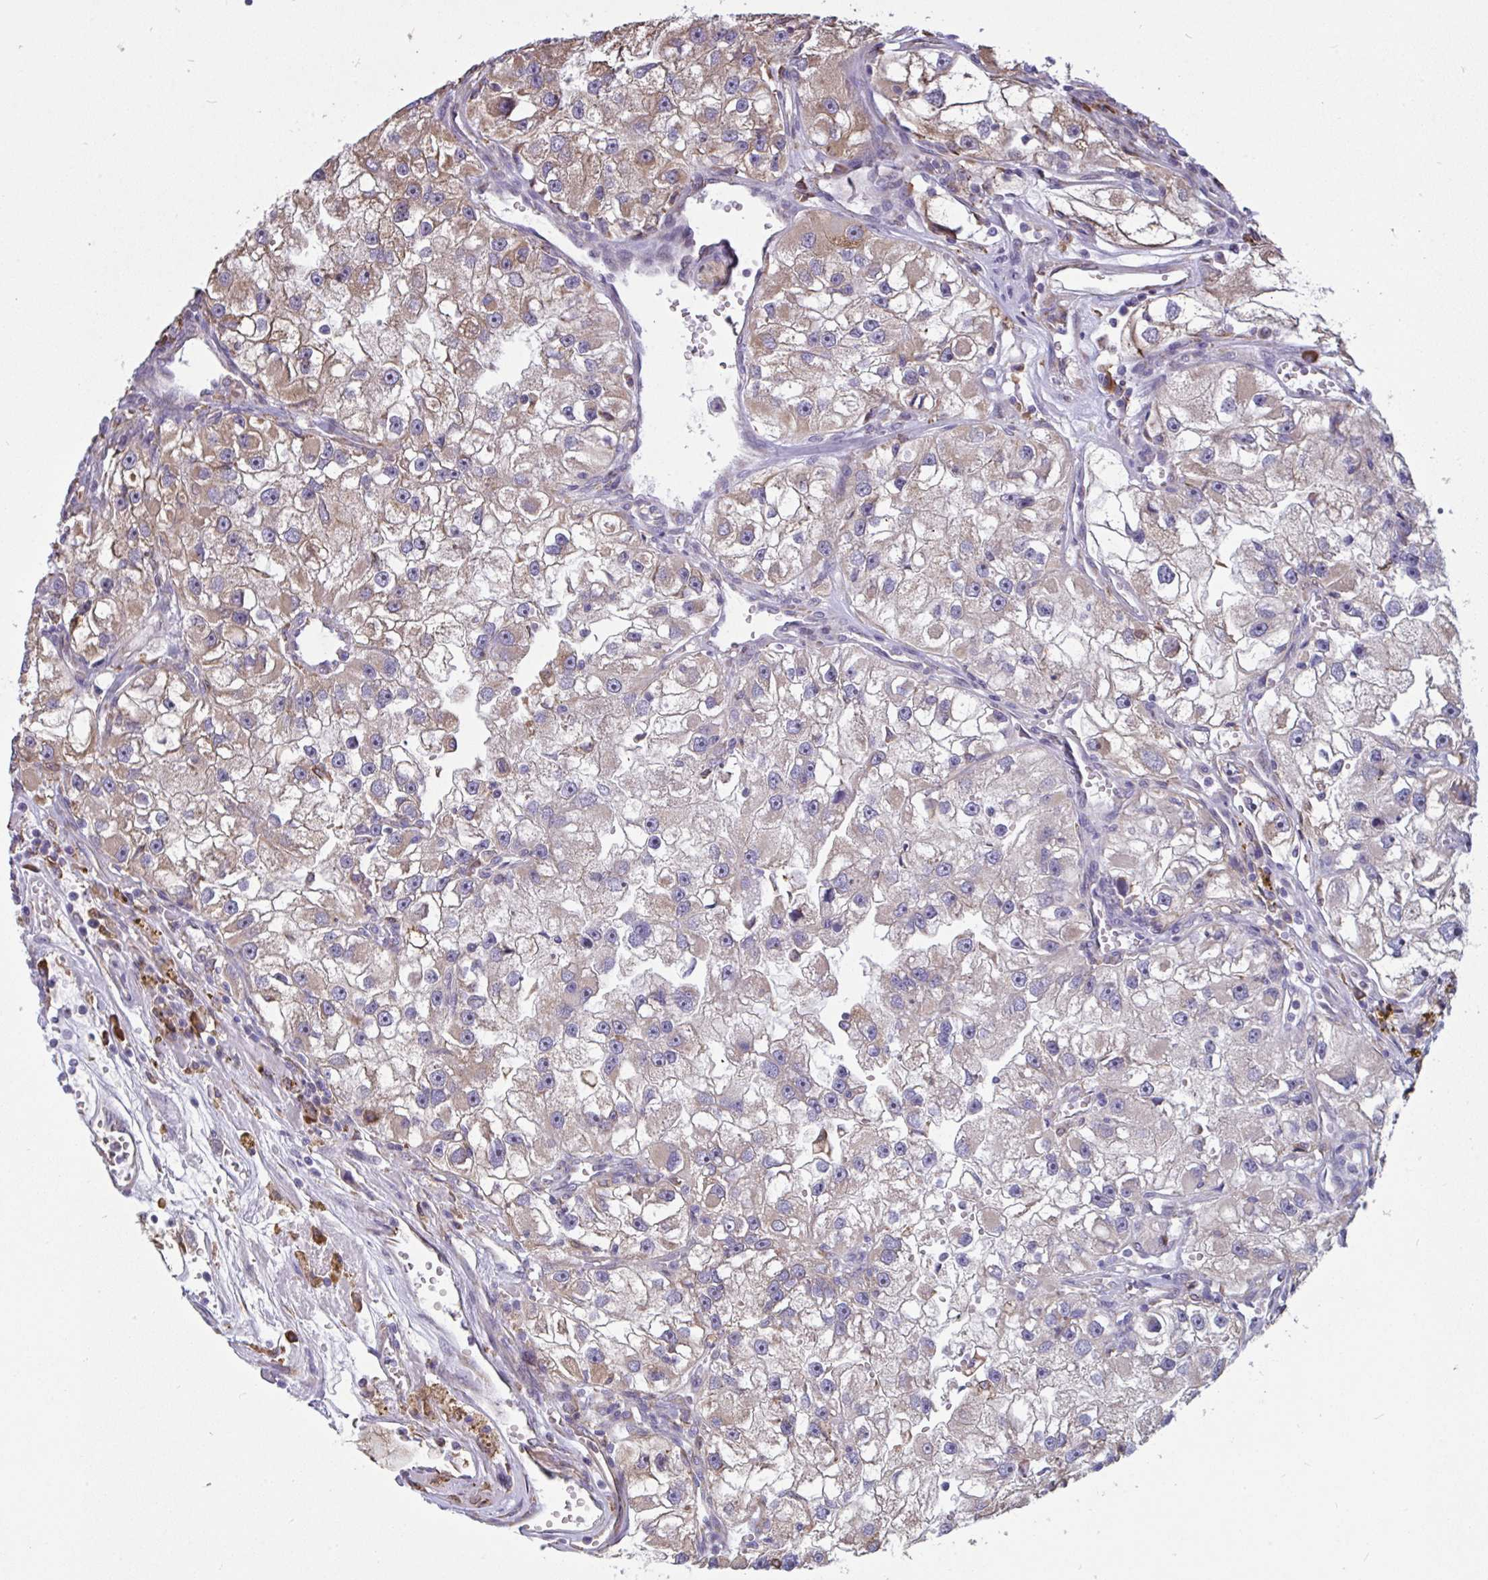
{"staining": {"intensity": "weak", "quantity": "25%-75%", "location": "cytoplasmic/membranous"}, "tissue": "renal cancer", "cell_type": "Tumor cells", "image_type": "cancer", "snomed": [{"axis": "morphology", "description": "Adenocarcinoma, NOS"}, {"axis": "topography", "description": "Kidney"}], "caption": "An IHC histopathology image of neoplastic tissue is shown. Protein staining in brown shows weak cytoplasmic/membranous positivity in renal adenocarcinoma within tumor cells.", "gene": "MYMK", "patient": {"sex": "male", "age": 63}}